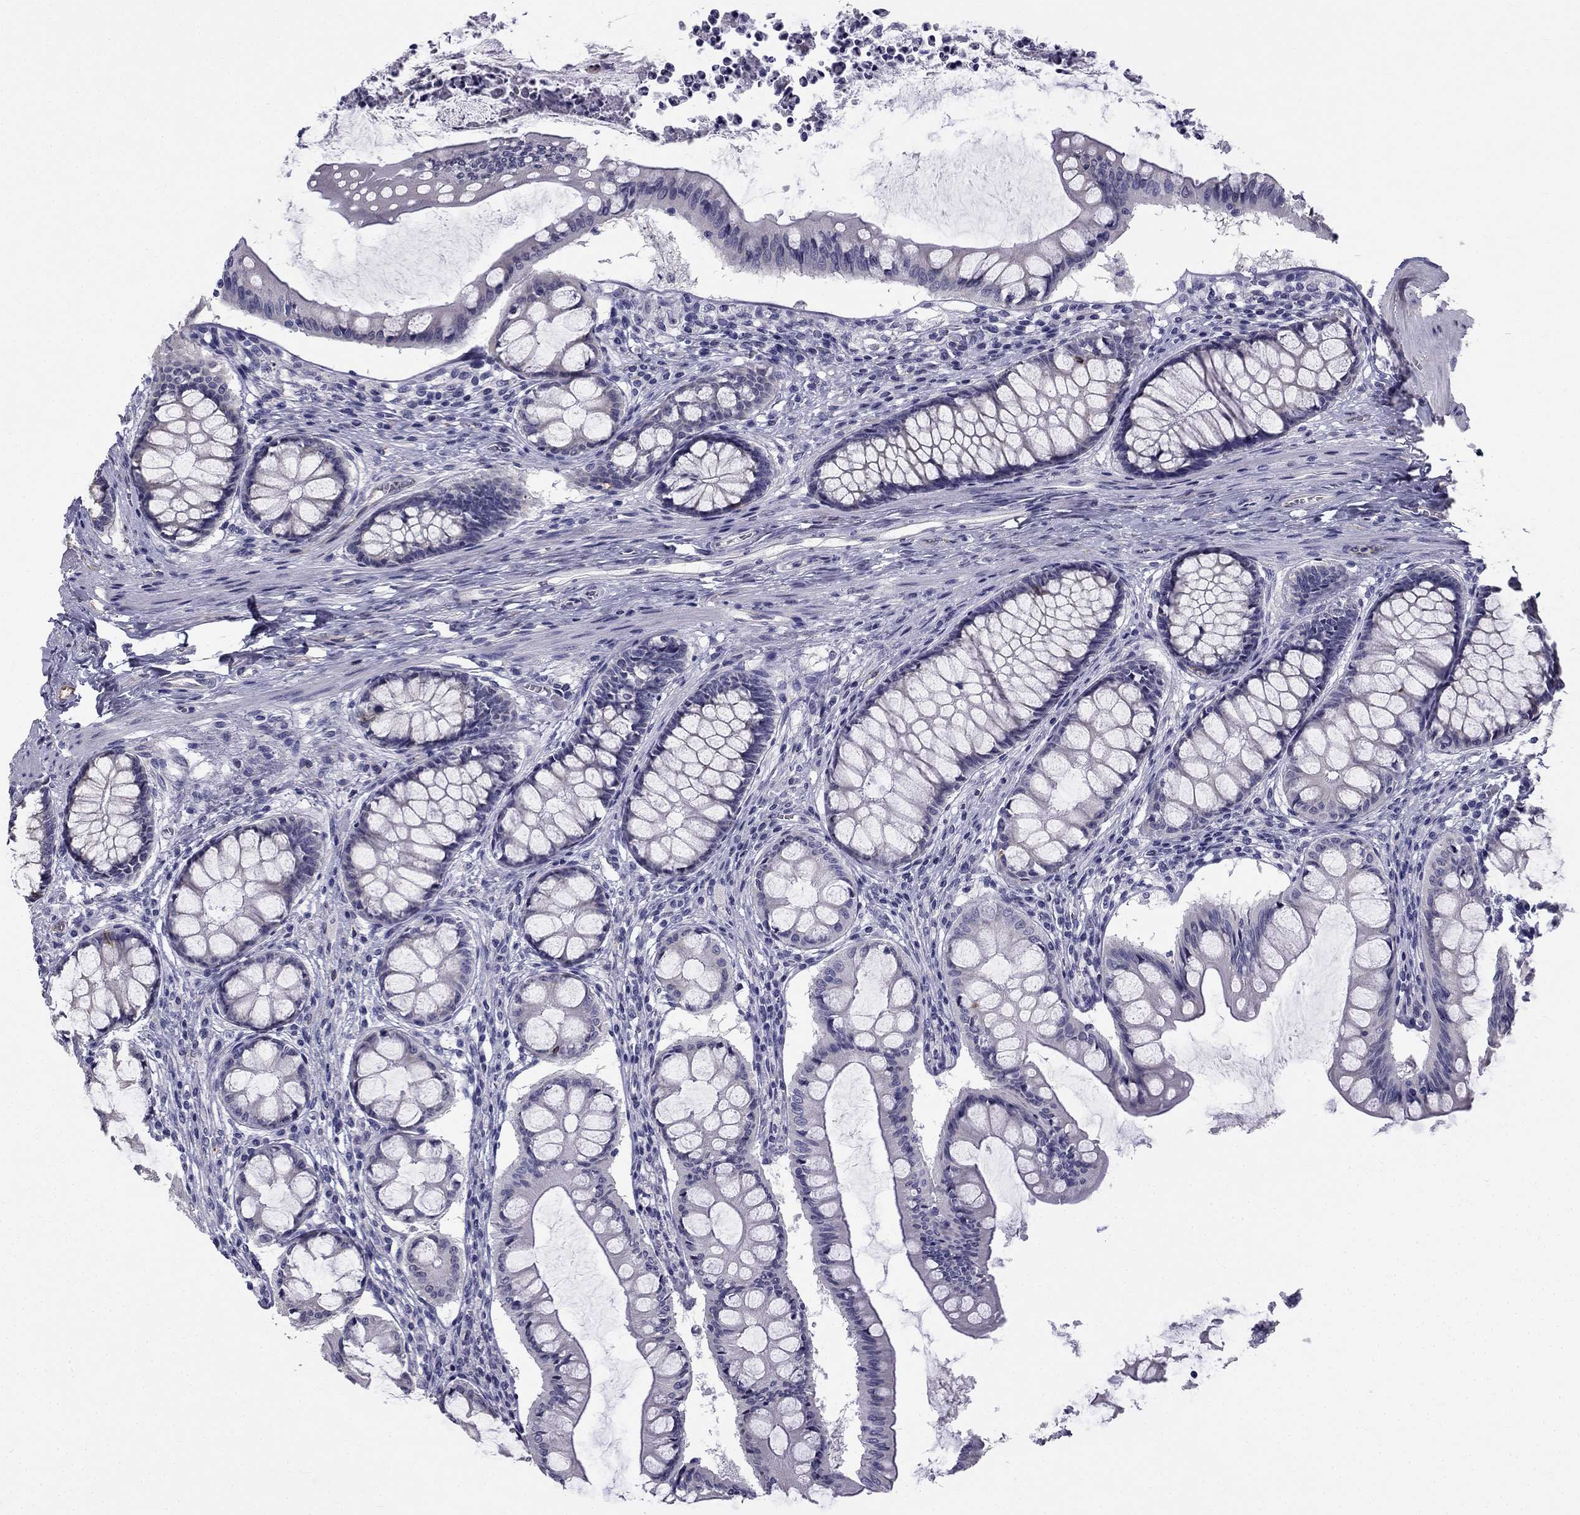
{"staining": {"intensity": "negative", "quantity": "none", "location": "none"}, "tissue": "colon", "cell_type": "Endothelial cells", "image_type": "normal", "snomed": [{"axis": "morphology", "description": "Normal tissue, NOS"}, {"axis": "topography", "description": "Colon"}], "caption": "IHC photomicrograph of benign colon: colon stained with DAB shows no significant protein expression in endothelial cells.", "gene": "CCDC40", "patient": {"sex": "female", "age": 65}}